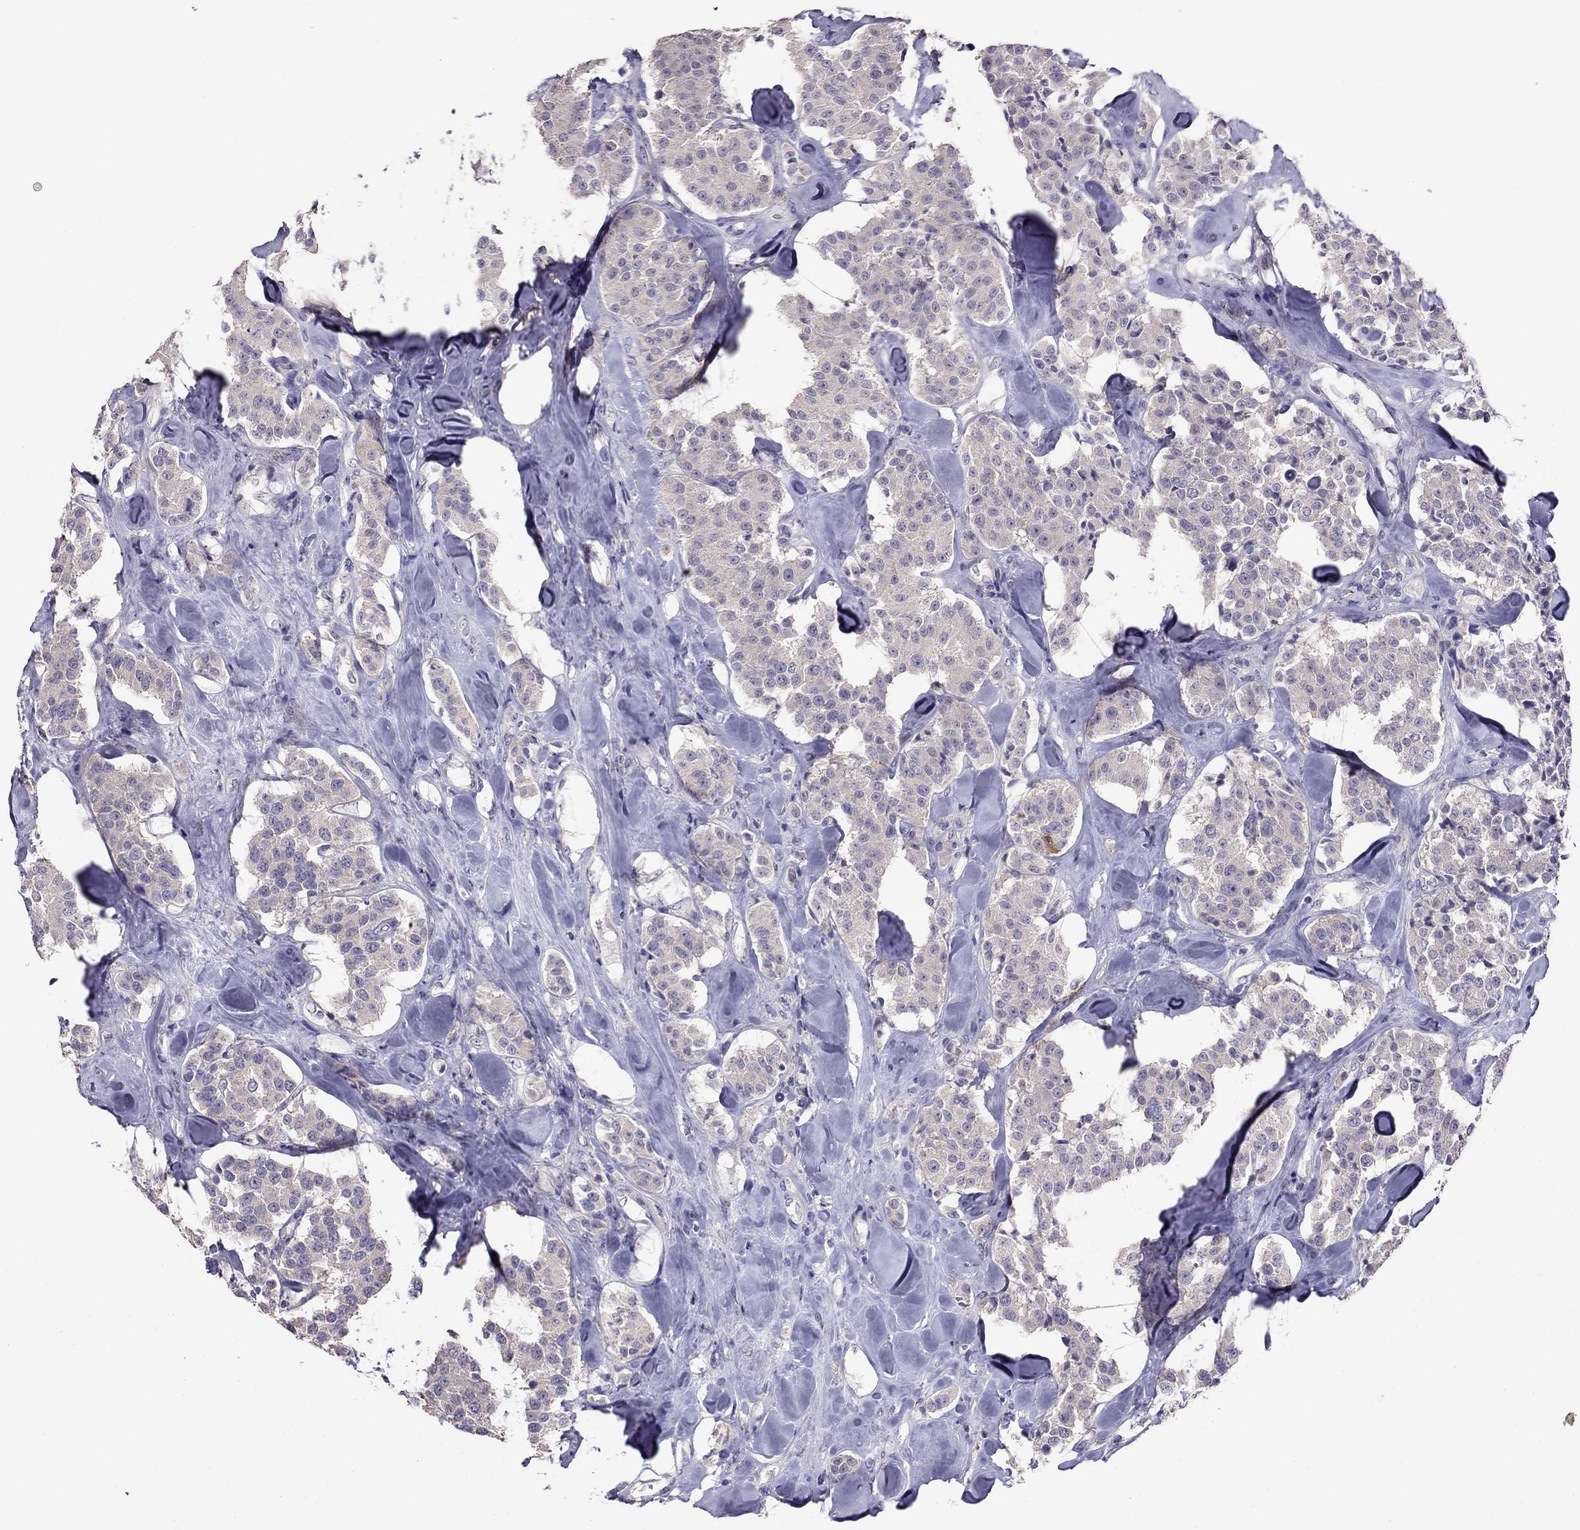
{"staining": {"intensity": "negative", "quantity": "none", "location": "none"}, "tissue": "carcinoid", "cell_type": "Tumor cells", "image_type": "cancer", "snomed": [{"axis": "morphology", "description": "Carcinoid, malignant, NOS"}, {"axis": "topography", "description": "Pancreas"}], "caption": "There is no significant staining in tumor cells of carcinoid.", "gene": "LRRC46", "patient": {"sex": "male", "age": 41}}